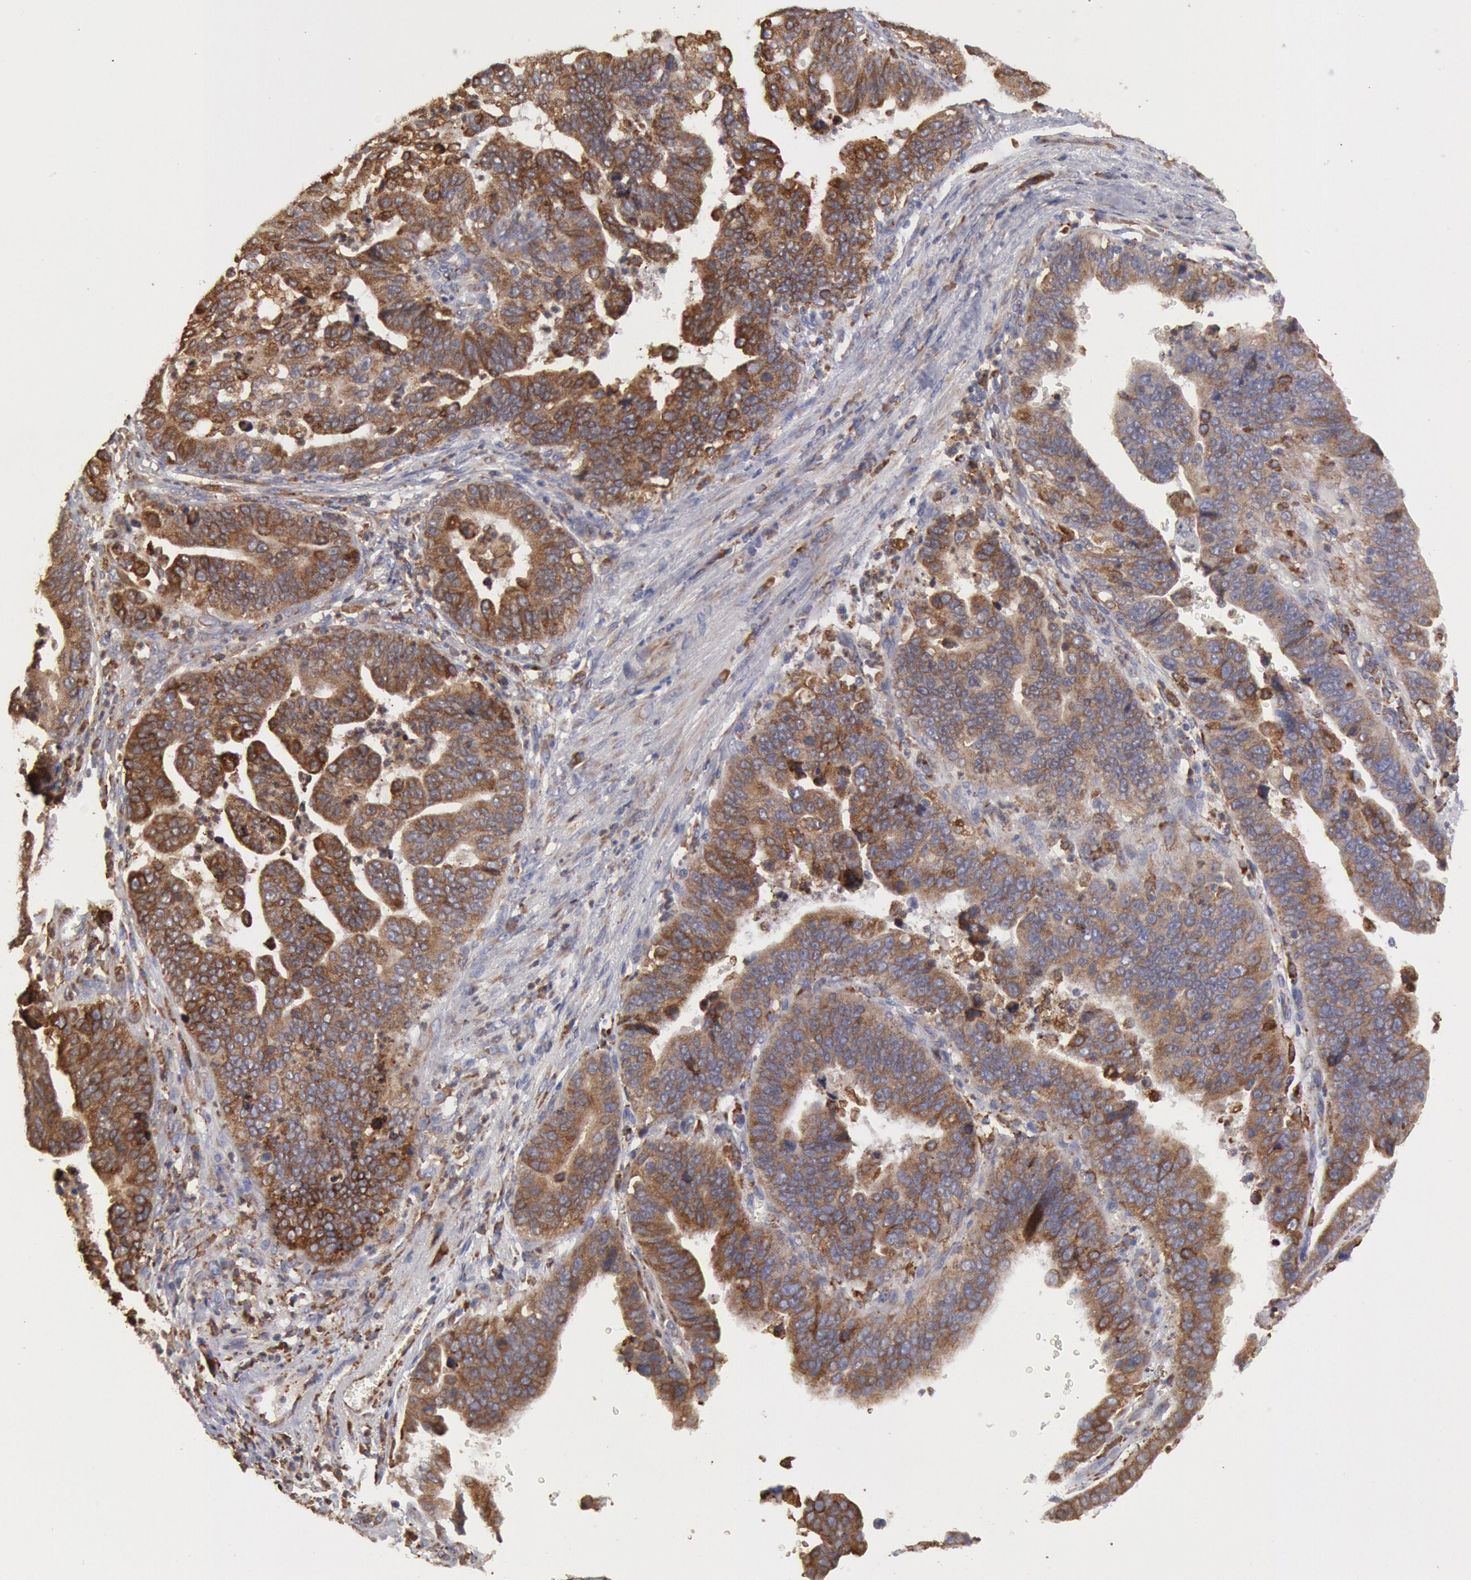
{"staining": {"intensity": "moderate", "quantity": ">75%", "location": "cytoplasmic/membranous"}, "tissue": "stomach cancer", "cell_type": "Tumor cells", "image_type": "cancer", "snomed": [{"axis": "morphology", "description": "Adenocarcinoma, NOS"}, {"axis": "topography", "description": "Stomach, upper"}], "caption": "This photomicrograph displays IHC staining of human adenocarcinoma (stomach), with medium moderate cytoplasmic/membranous expression in about >75% of tumor cells.", "gene": "ERP44", "patient": {"sex": "female", "age": 50}}